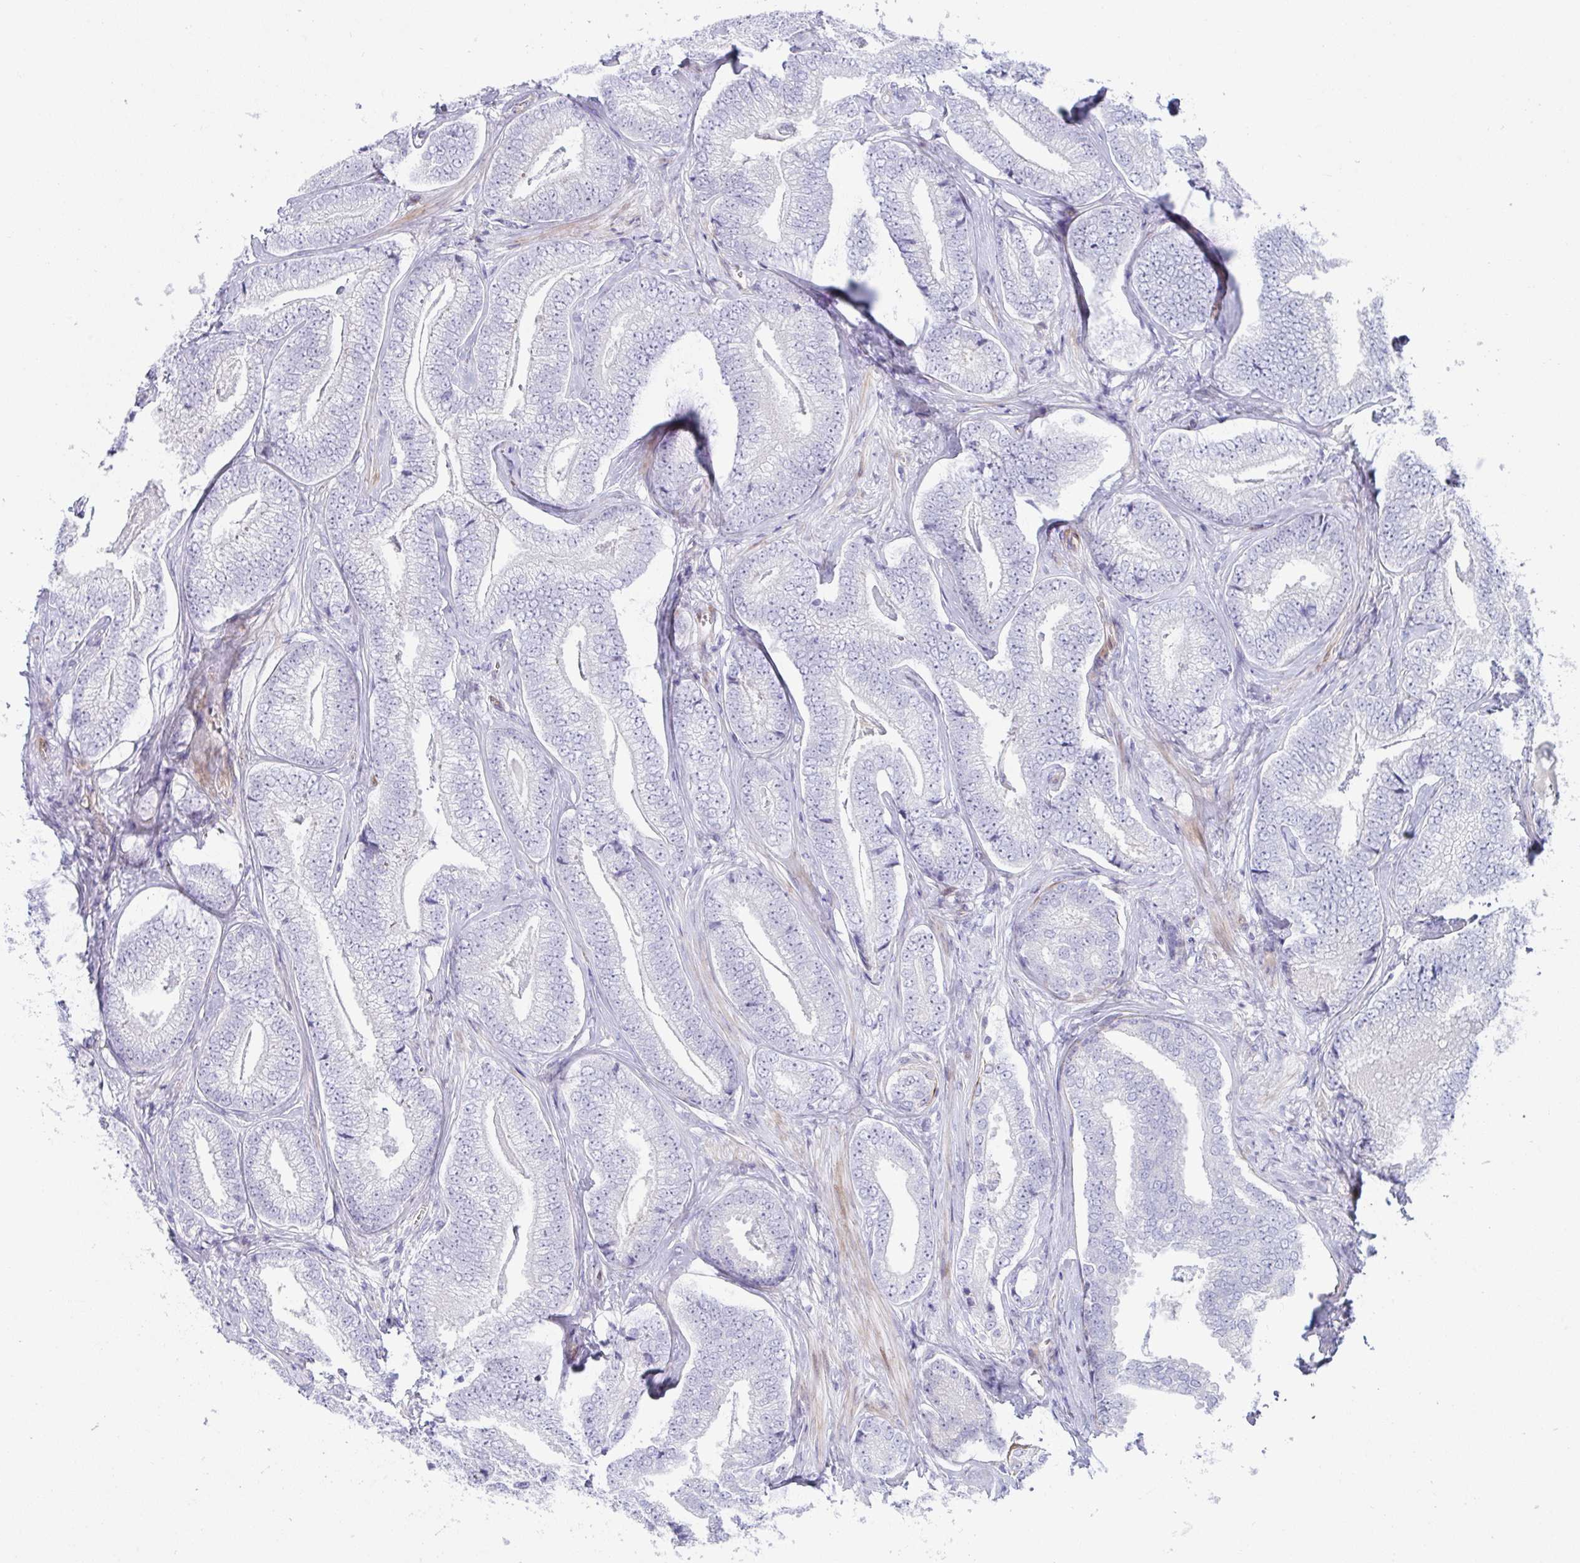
{"staining": {"intensity": "negative", "quantity": "none", "location": "none"}, "tissue": "prostate cancer", "cell_type": "Tumor cells", "image_type": "cancer", "snomed": [{"axis": "morphology", "description": "Adenocarcinoma, Low grade"}, {"axis": "topography", "description": "Prostate"}], "caption": "The immunohistochemistry (IHC) photomicrograph has no significant expression in tumor cells of prostate low-grade adenocarcinoma tissue.", "gene": "ZNF713", "patient": {"sex": "male", "age": 63}}